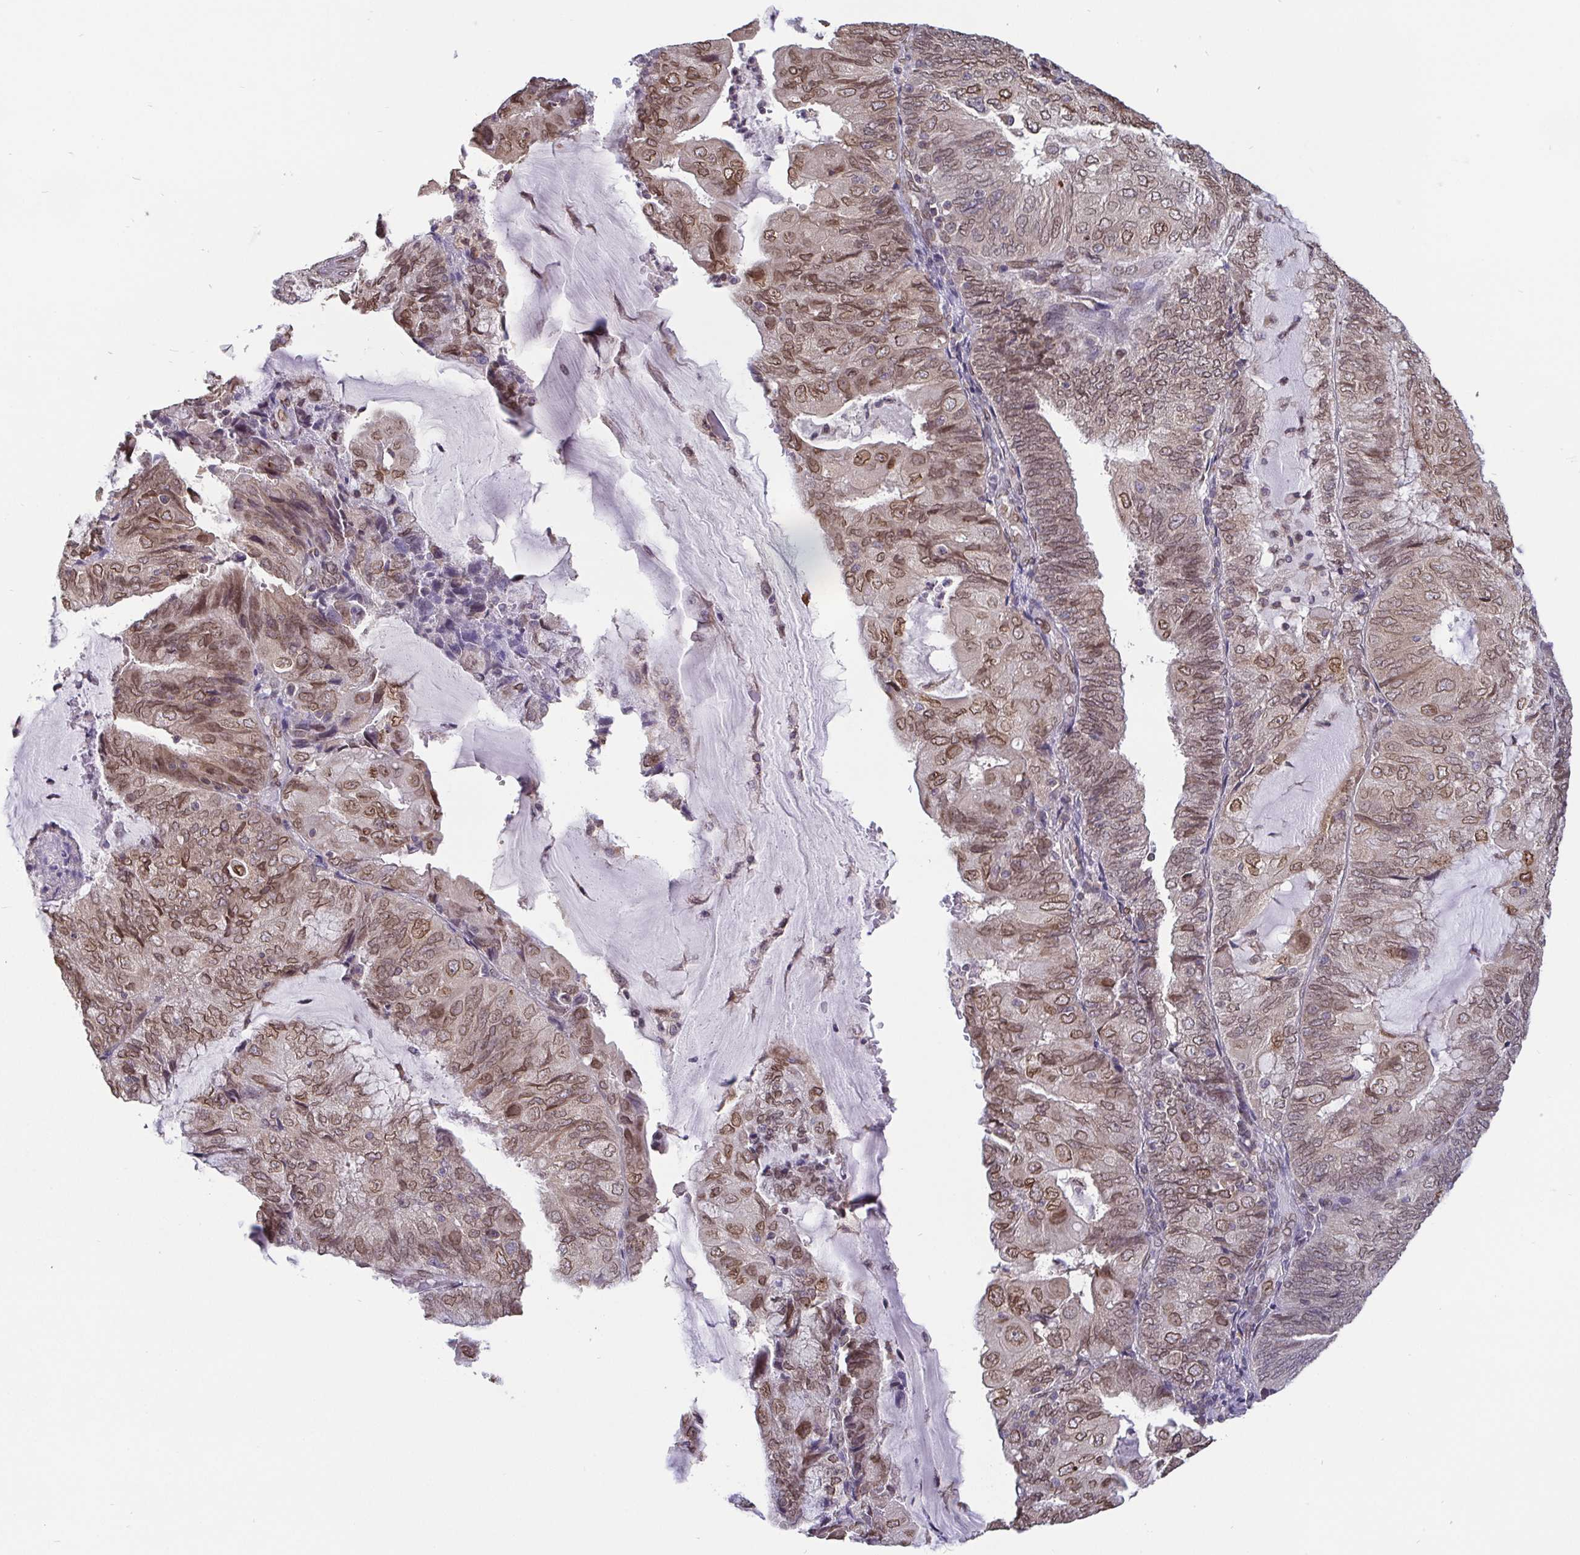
{"staining": {"intensity": "moderate", "quantity": "25%-75%", "location": "cytoplasmic/membranous,nuclear"}, "tissue": "endometrial cancer", "cell_type": "Tumor cells", "image_type": "cancer", "snomed": [{"axis": "morphology", "description": "Adenocarcinoma, NOS"}, {"axis": "topography", "description": "Endometrium"}], "caption": "Endometrial cancer (adenocarcinoma) tissue shows moderate cytoplasmic/membranous and nuclear positivity in about 25%-75% of tumor cells, visualized by immunohistochemistry.", "gene": "EMD", "patient": {"sex": "female", "age": 81}}